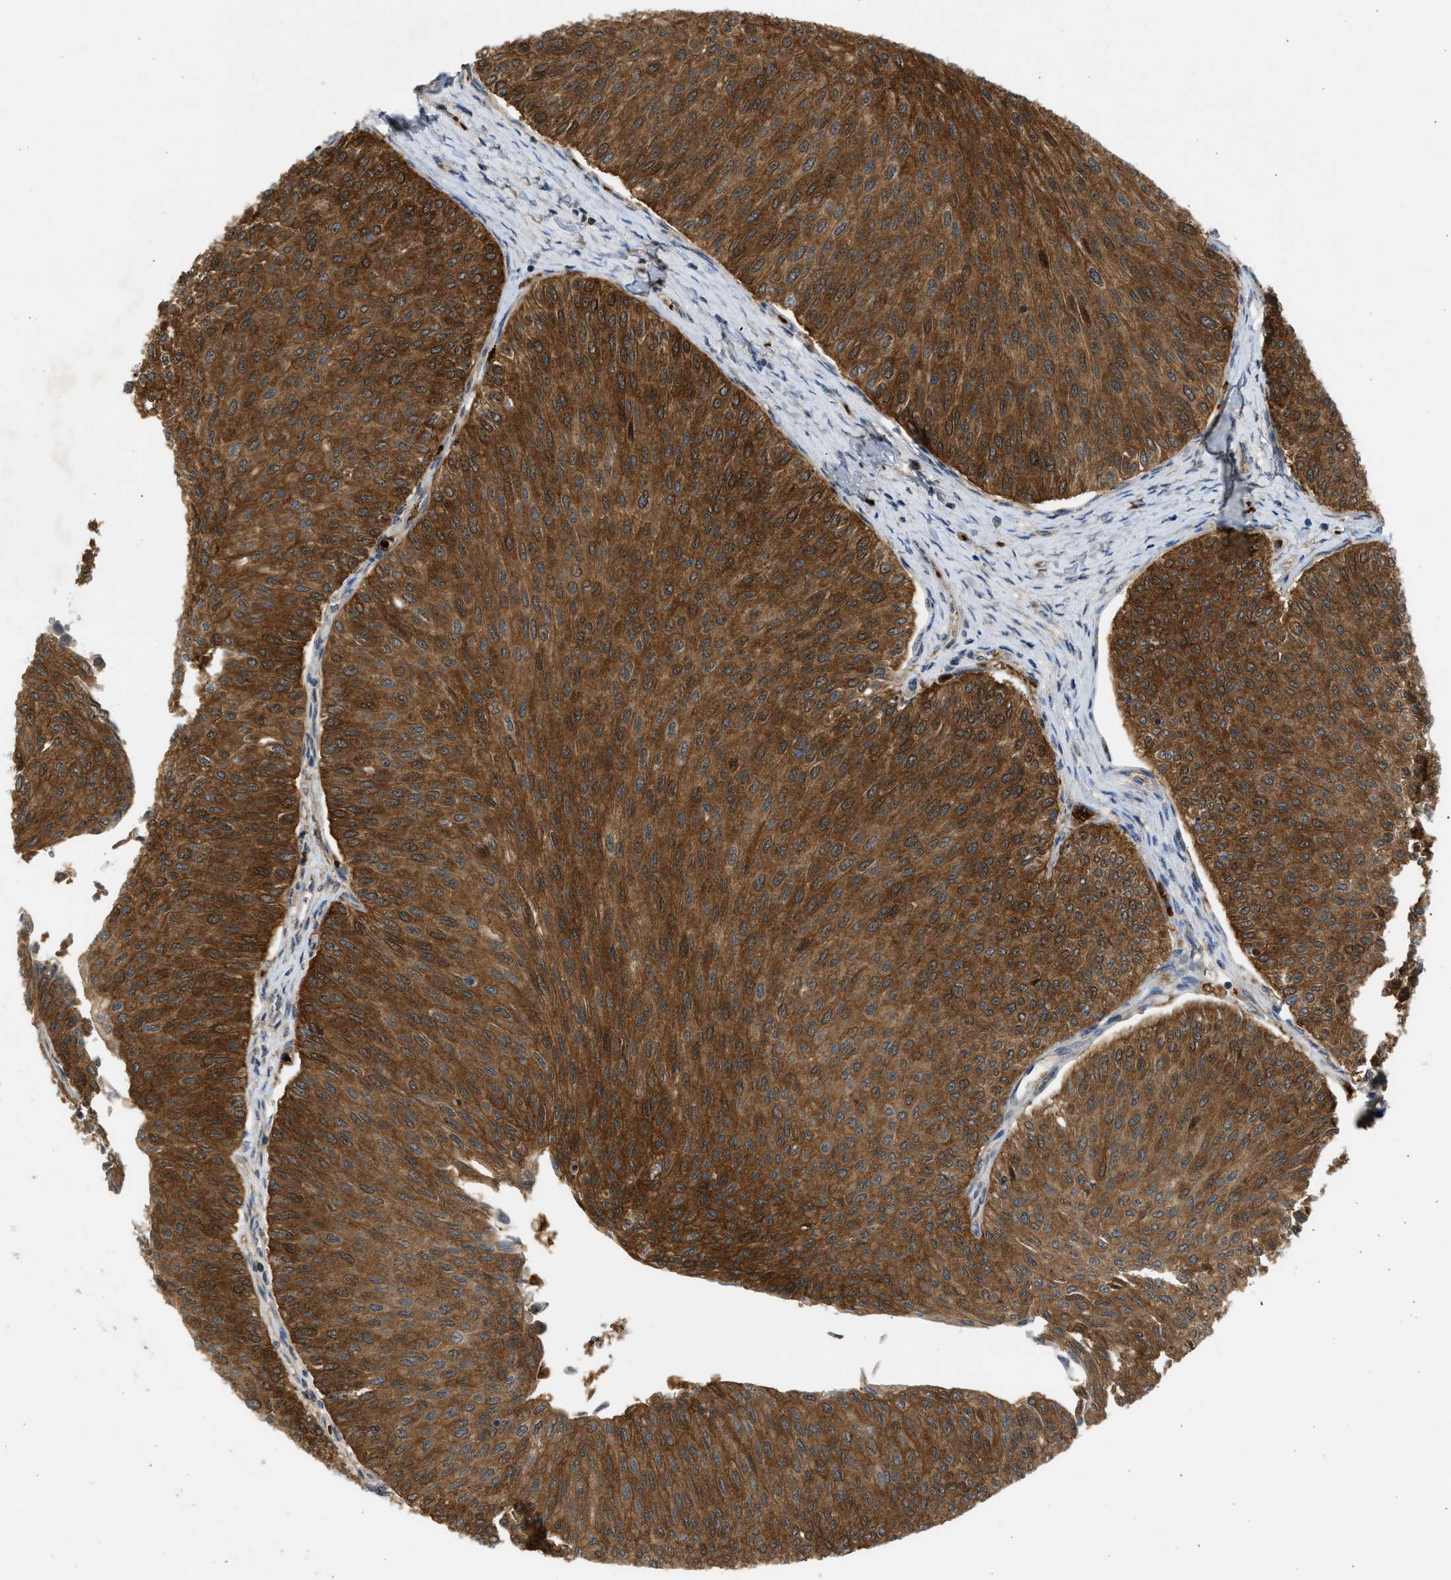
{"staining": {"intensity": "strong", "quantity": ">75%", "location": "cytoplasmic/membranous"}, "tissue": "urothelial cancer", "cell_type": "Tumor cells", "image_type": "cancer", "snomed": [{"axis": "morphology", "description": "Urothelial carcinoma, Low grade"}, {"axis": "topography", "description": "Urinary bladder"}], "caption": "The photomicrograph reveals staining of urothelial cancer, revealing strong cytoplasmic/membranous protein positivity (brown color) within tumor cells.", "gene": "MAPK7", "patient": {"sex": "male", "age": 78}}